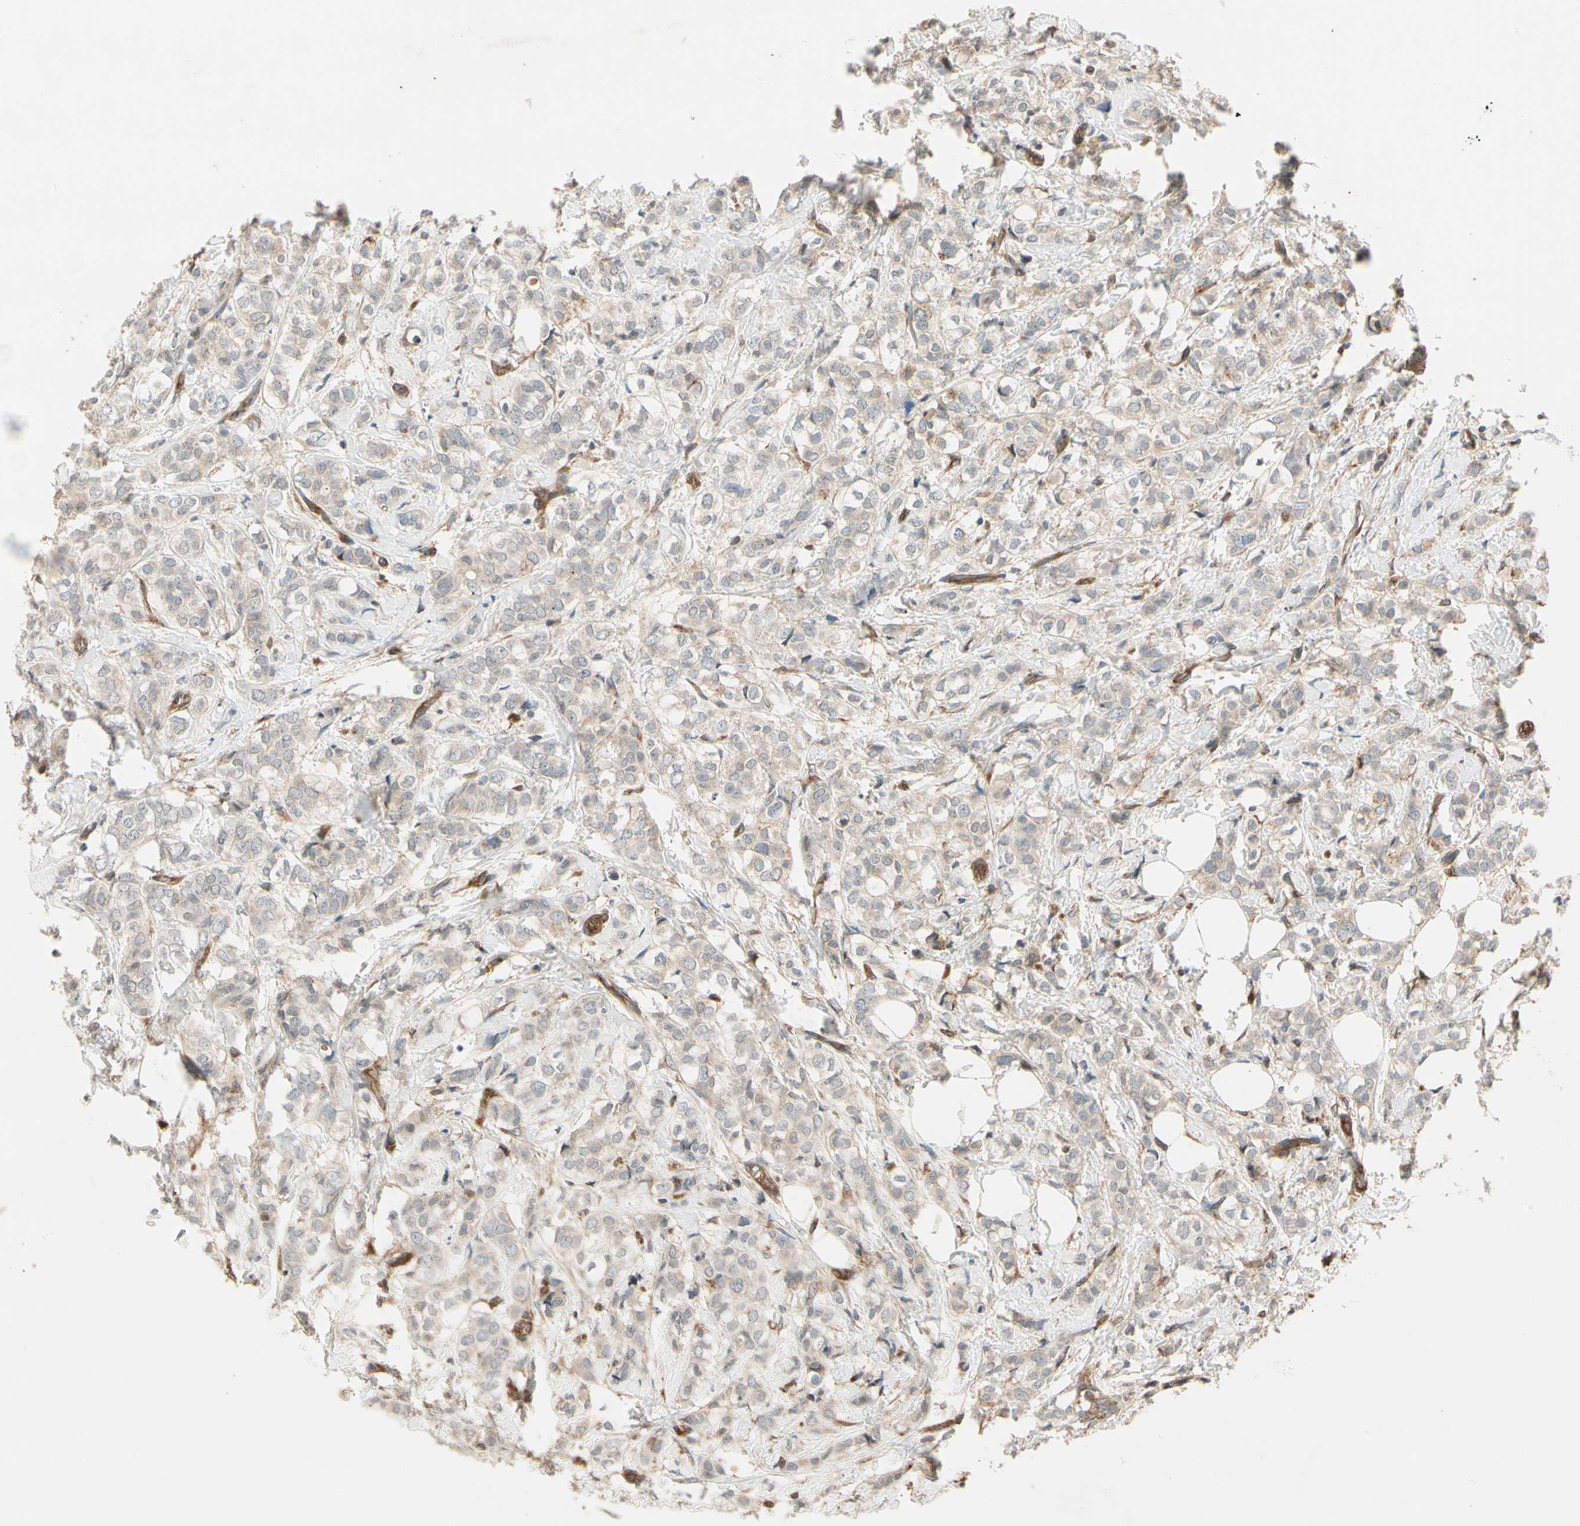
{"staining": {"intensity": "weak", "quantity": "25%-75%", "location": "cytoplasmic/membranous"}, "tissue": "breast cancer", "cell_type": "Tumor cells", "image_type": "cancer", "snomed": [{"axis": "morphology", "description": "Lobular carcinoma"}, {"axis": "topography", "description": "Breast"}], "caption": "A high-resolution histopathology image shows immunohistochemistry staining of breast cancer (lobular carcinoma), which shows weak cytoplasmic/membranous positivity in approximately 25%-75% of tumor cells.", "gene": "ROCK2", "patient": {"sex": "female", "age": 60}}